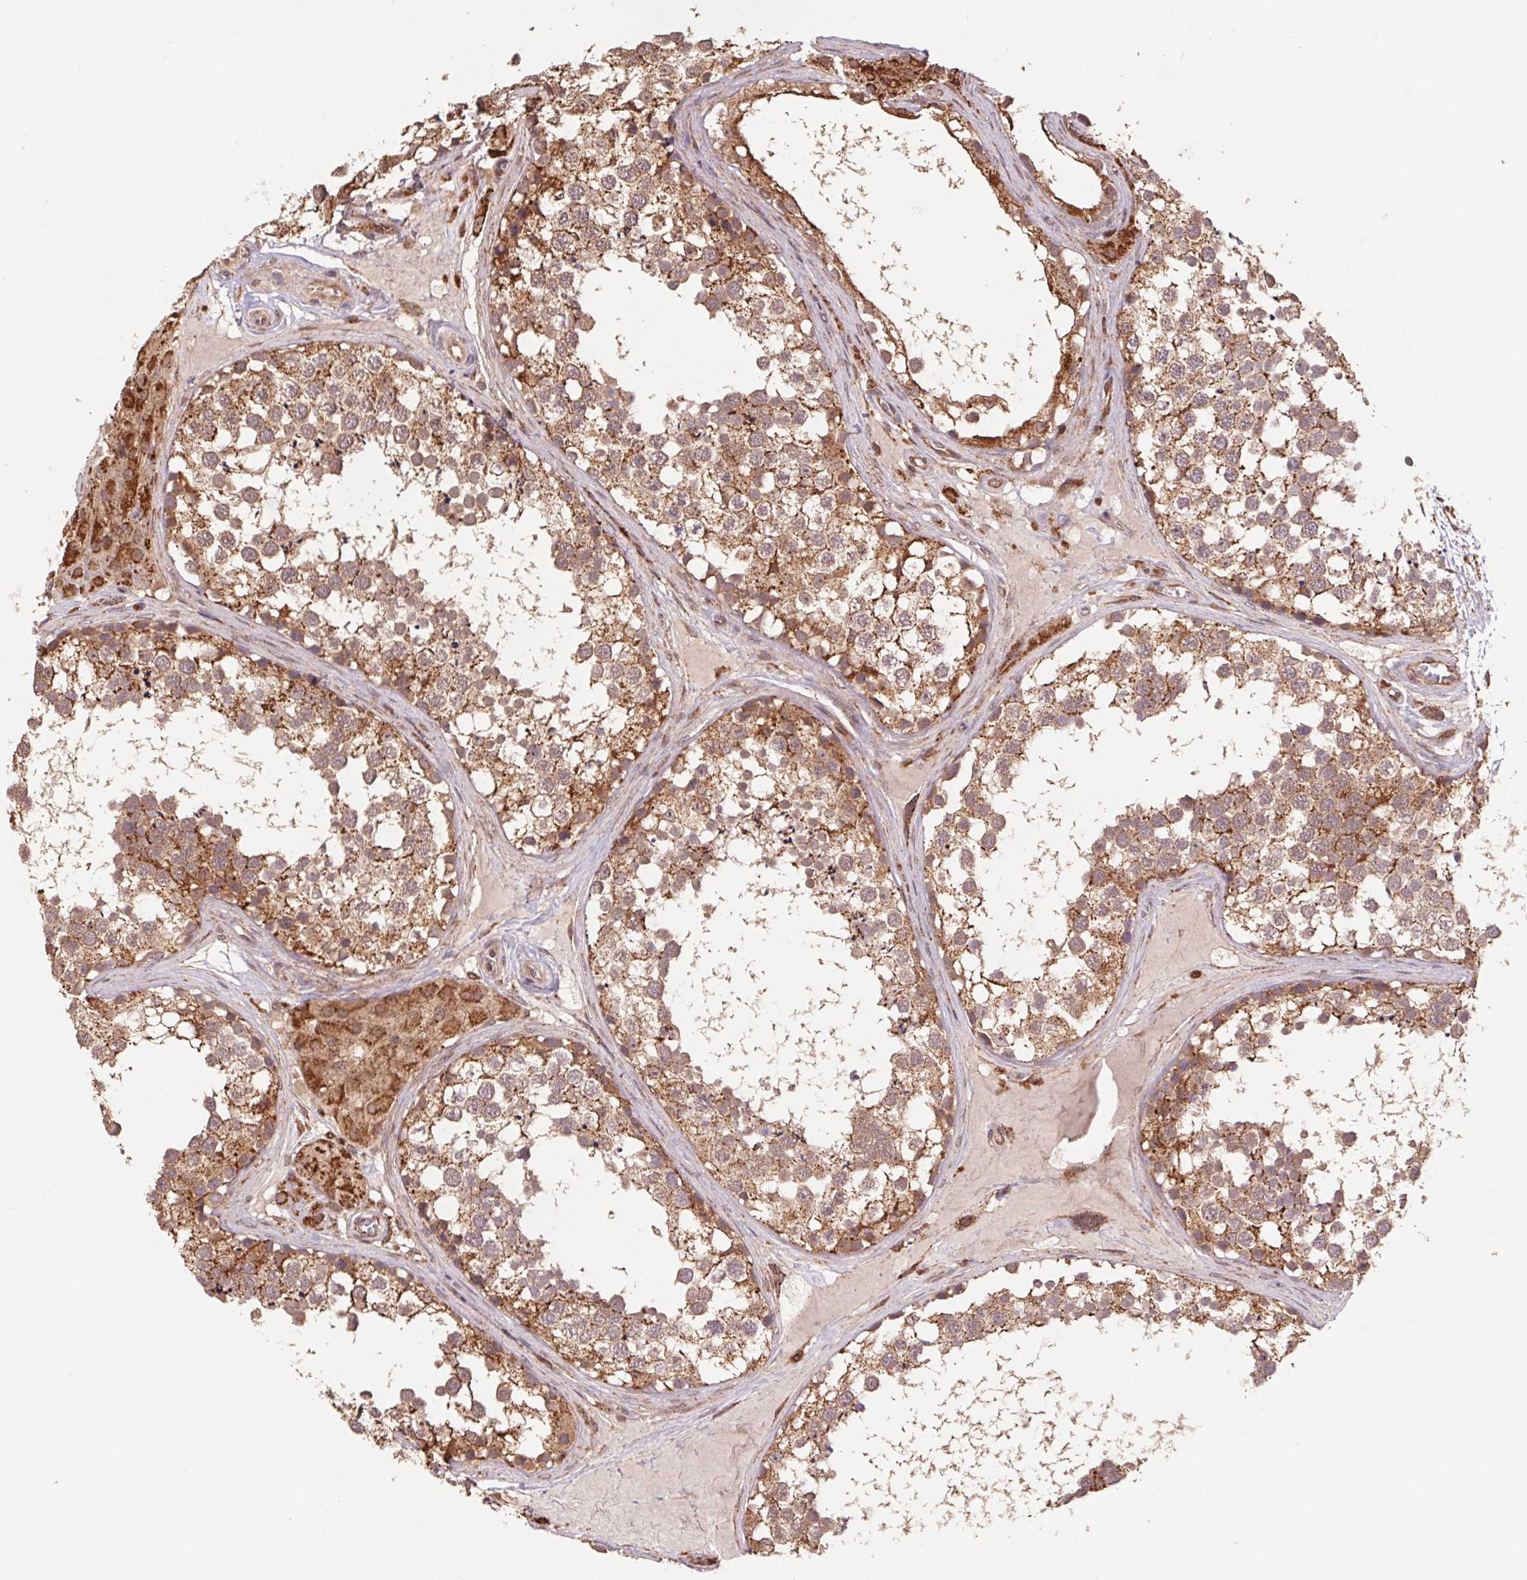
{"staining": {"intensity": "moderate", "quantity": ">75%", "location": "cytoplasmic/membranous"}, "tissue": "testis", "cell_type": "Cells in seminiferous ducts", "image_type": "normal", "snomed": [{"axis": "morphology", "description": "Normal tissue, NOS"}, {"axis": "morphology", "description": "Seminoma, NOS"}, {"axis": "topography", "description": "Testis"}], "caption": "Moderate cytoplasmic/membranous staining for a protein is present in about >75% of cells in seminiferous ducts of normal testis using immunohistochemistry (IHC).", "gene": "URM1", "patient": {"sex": "male", "age": 65}}